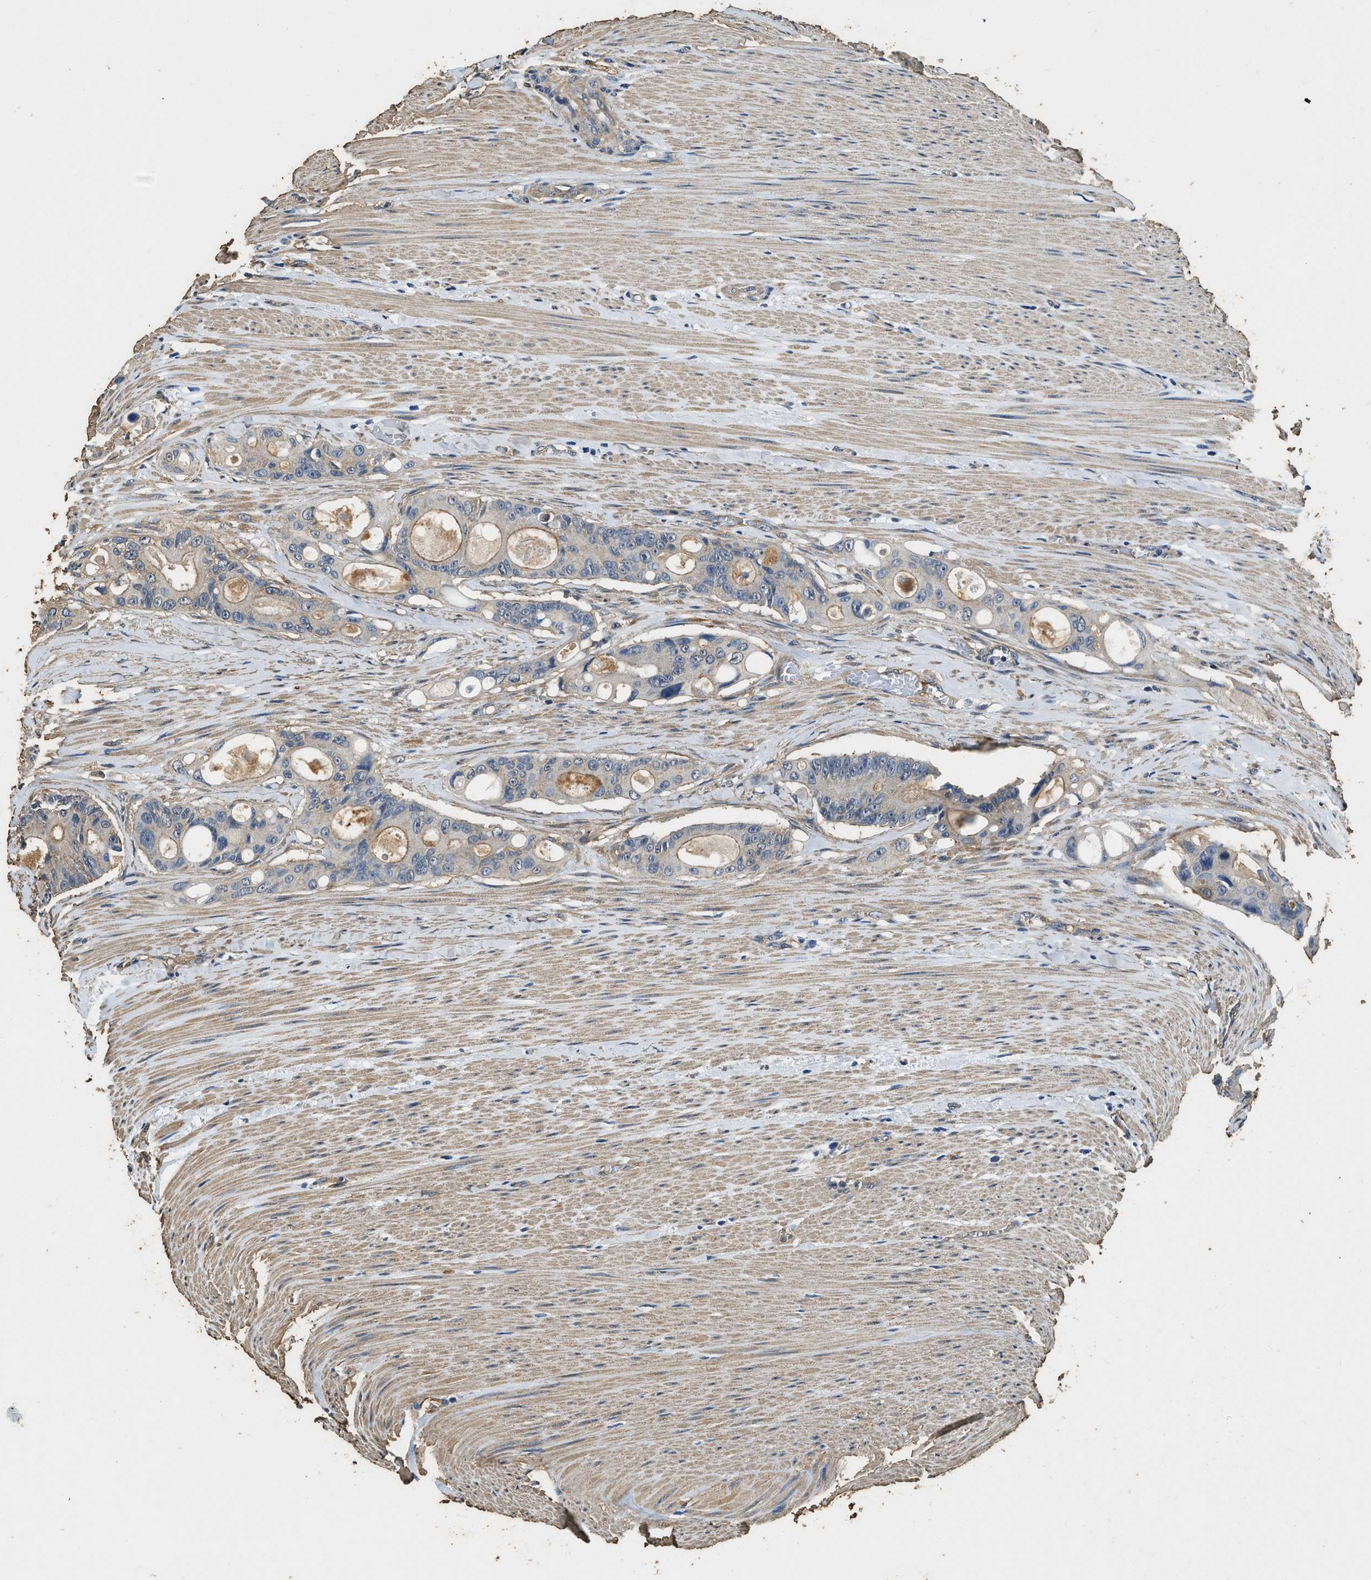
{"staining": {"intensity": "weak", "quantity": "25%-75%", "location": "cytoplasmic/membranous"}, "tissue": "colorectal cancer", "cell_type": "Tumor cells", "image_type": "cancer", "snomed": [{"axis": "morphology", "description": "Adenocarcinoma, NOS"}, {"axis": "topography", "description": "Colon"}], "caption": "Immunohistochemistry (IHC) staining of colorectal cancer, which shows low levels of weak cytoplasmic/membranous staining in approximately 25%-75% of tumor cells indicating weak cytoplasmic/membranous protein positivity. The staining was performed using DAB (brown) for protein detection and nuclei were counterstained in hematoxylin (blue).", "gene": "MIB1", "patient": {"sex": "female", "age": 57}}